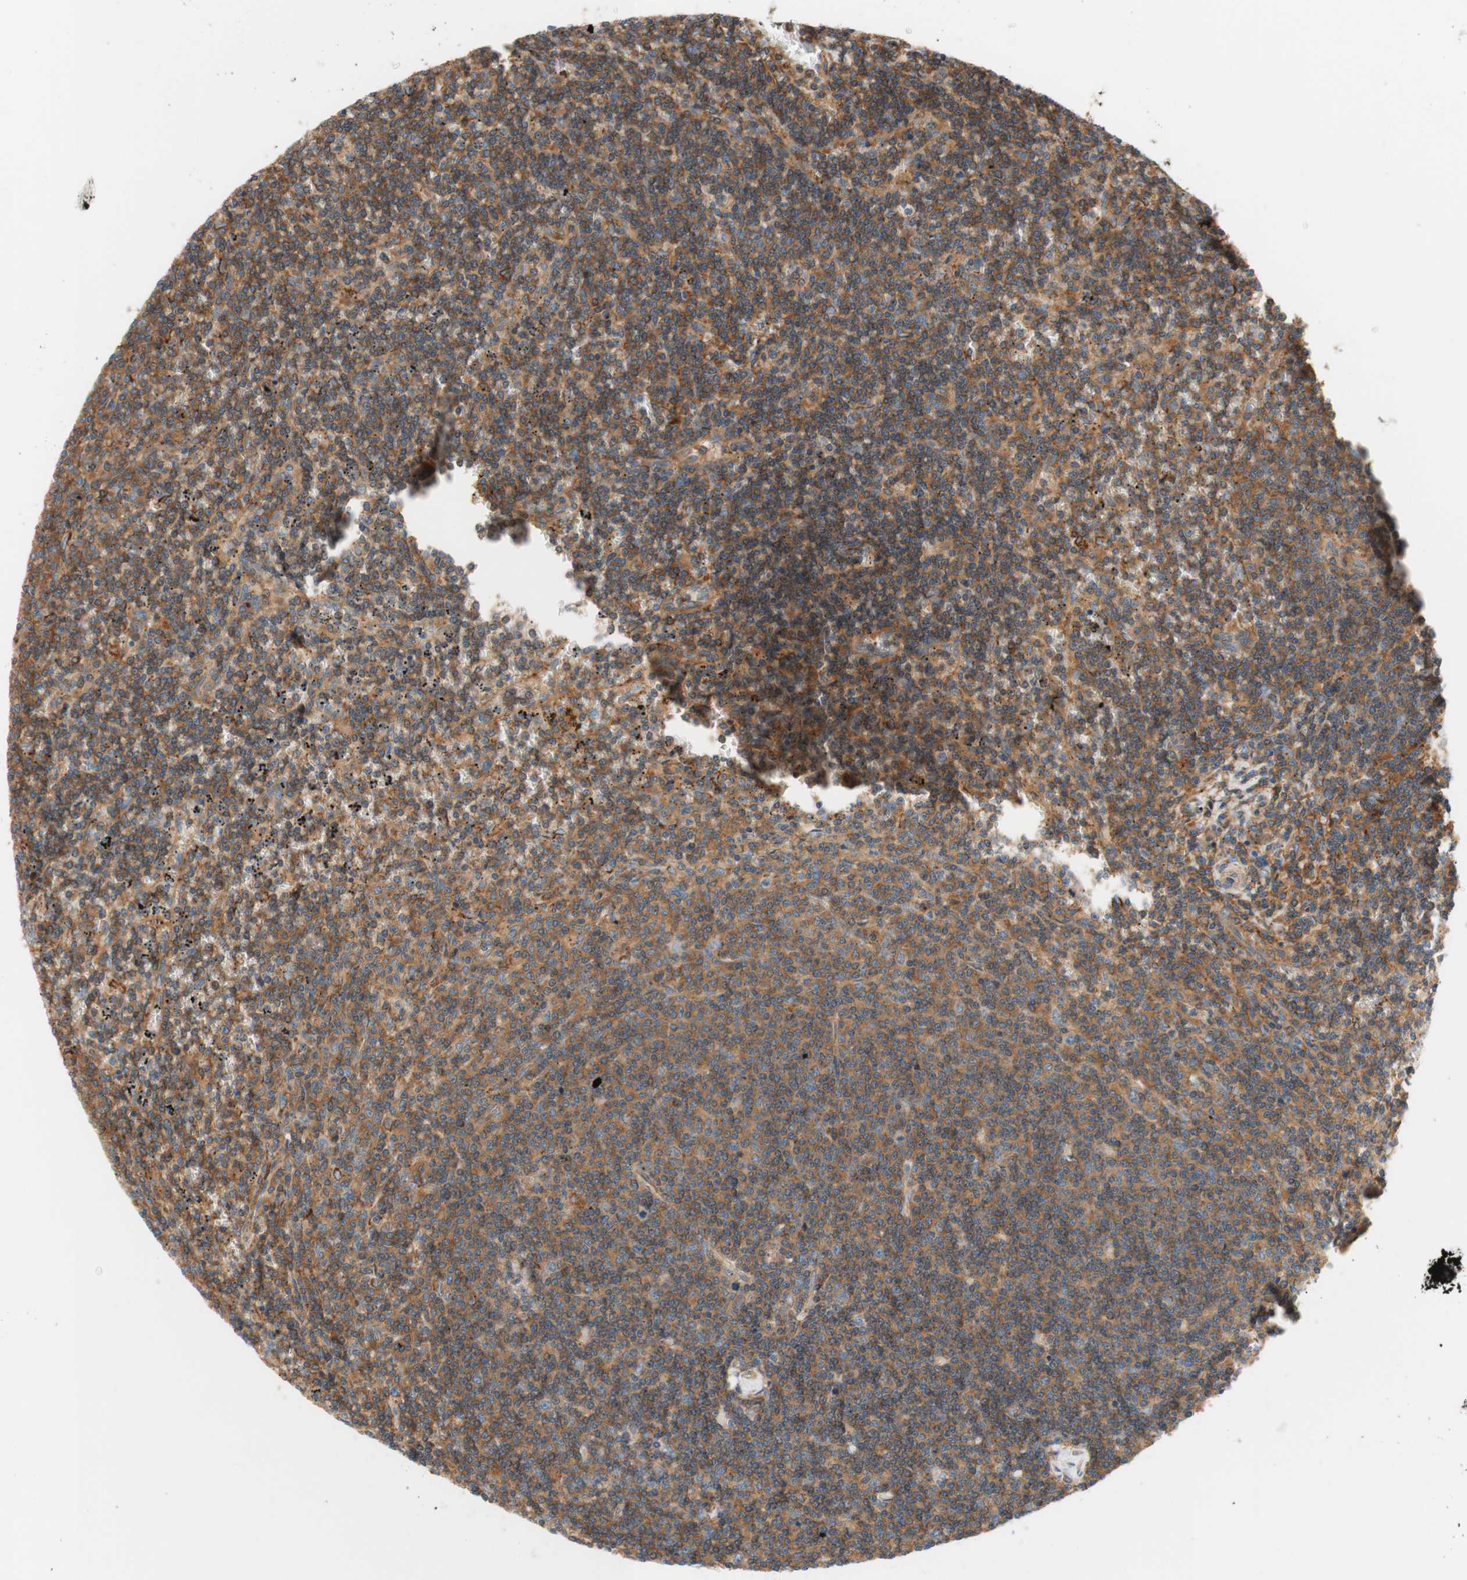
{"staining": {"intensity": "strong", "quantity": ">75%", "location": "cytoplasmic/membranous"}, "tissue": "lymphoma", "cell_type": "Tumor cells", "image_type": "cancer", "snomed": [{"axis": "morphology", "description": "Malignant lymphoma, non-Hodgkin's type, Low grade"}, {"axis": "topography", "description": "Spleen"}], "caption": "Immunohistochemistry (DAB) staining of human lymphoma displays strong cytoplasmic/membranous protein positivity in approximately >75% of tumor cells. (Stains: DAB in brown, nuclei in blue, Microscopy: brightfield microscopy at high magnification).", "gene": "VPS26A", "patient": {"sex": "female", "age": 50}}